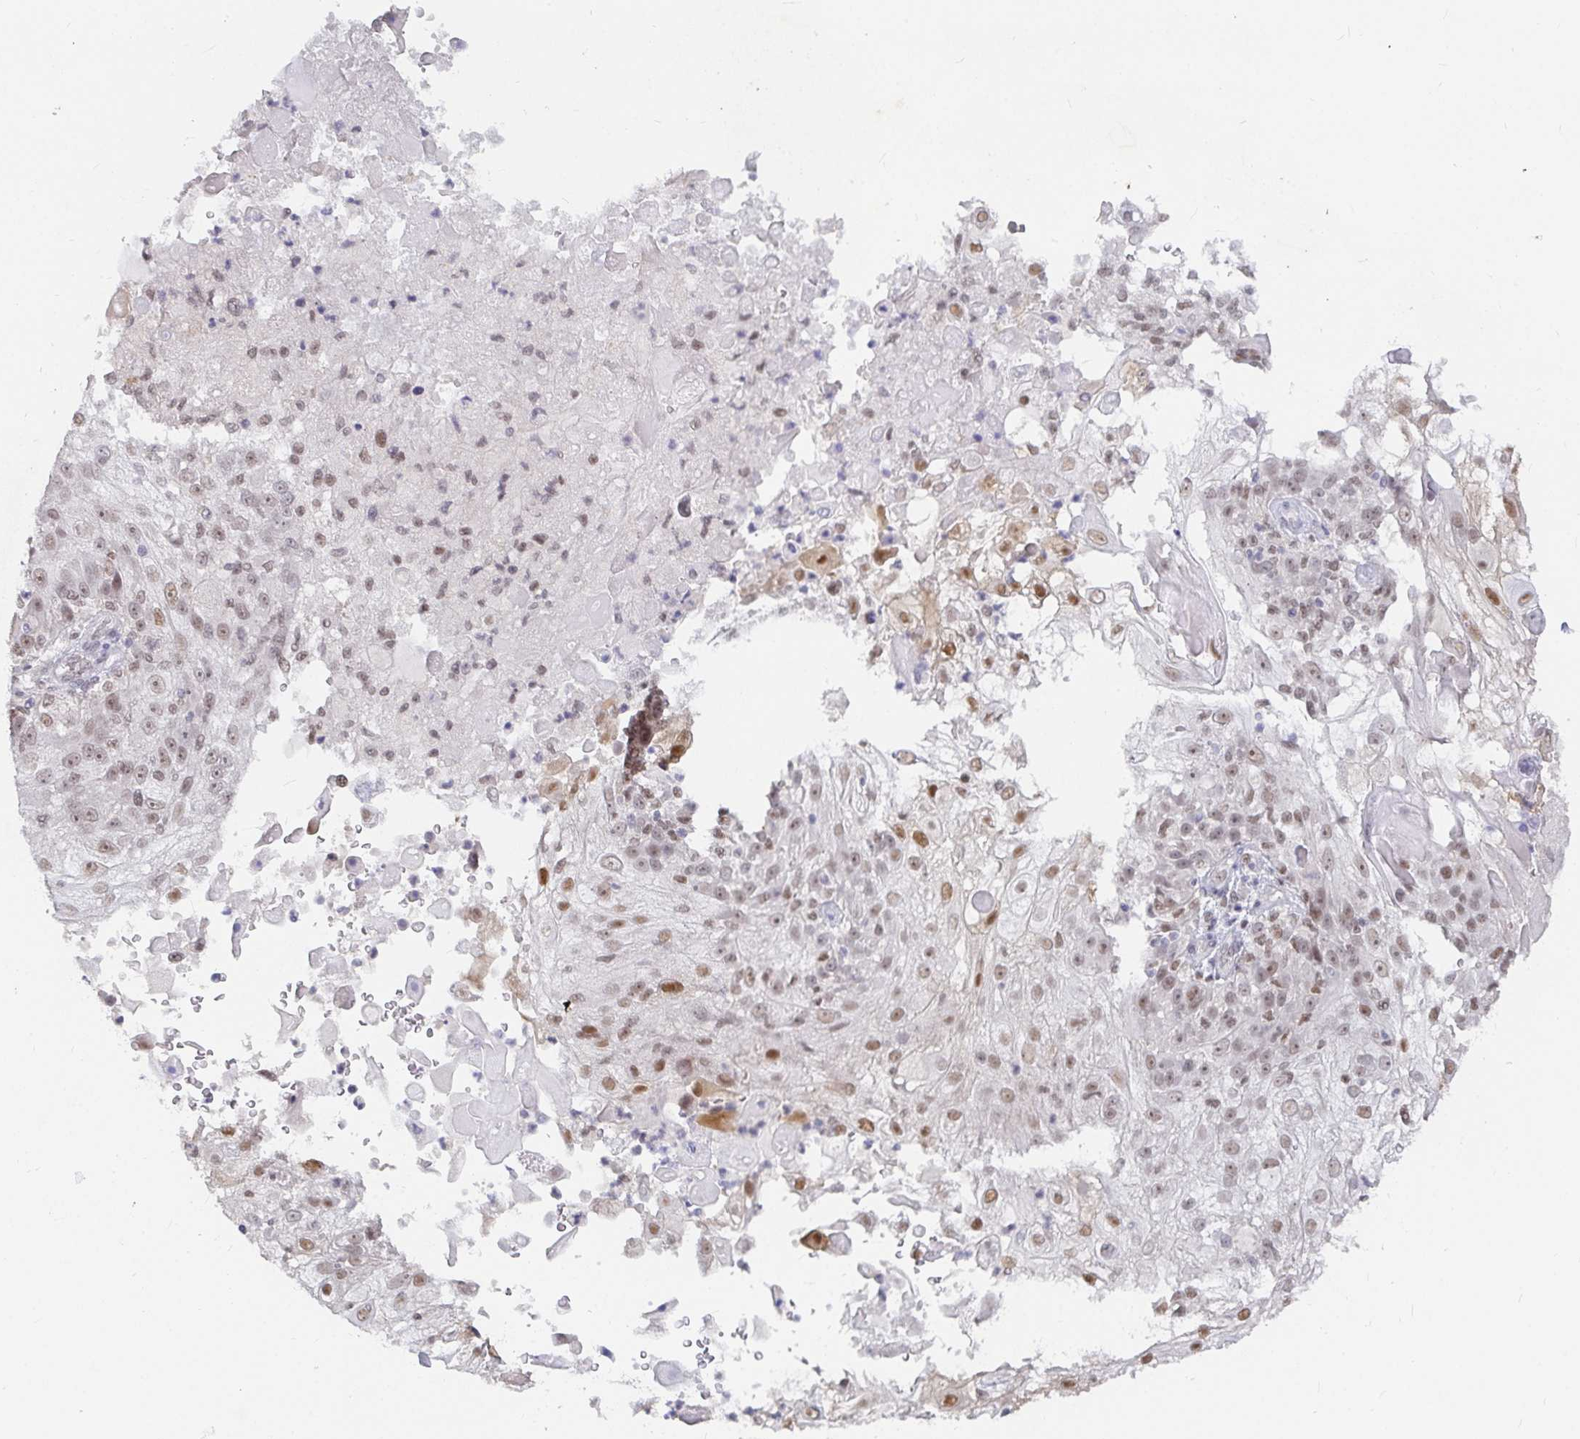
{"staining": {"intensity": "moderate", "quantity": "25%-75%", "location": "nuclear"}, "tissue": "skin cancer", "cell_type": "Tumor cells", "image_type": "cancer", "snomed": [{"axis": "morphology", "description": "Normal tissue, NOS"}, {"axis": "morphology", "description": "Squamous cell carcinoma, NOS"}, {"axis": "topography", "description": "Skin"}], "caption": "Squamous cell carcinoma (skin) stained for a protein reveals moderate nuclear positivity in tumor cells.", "gene": "RCOR1", "patient": {"sex": "female", "age": 83}}